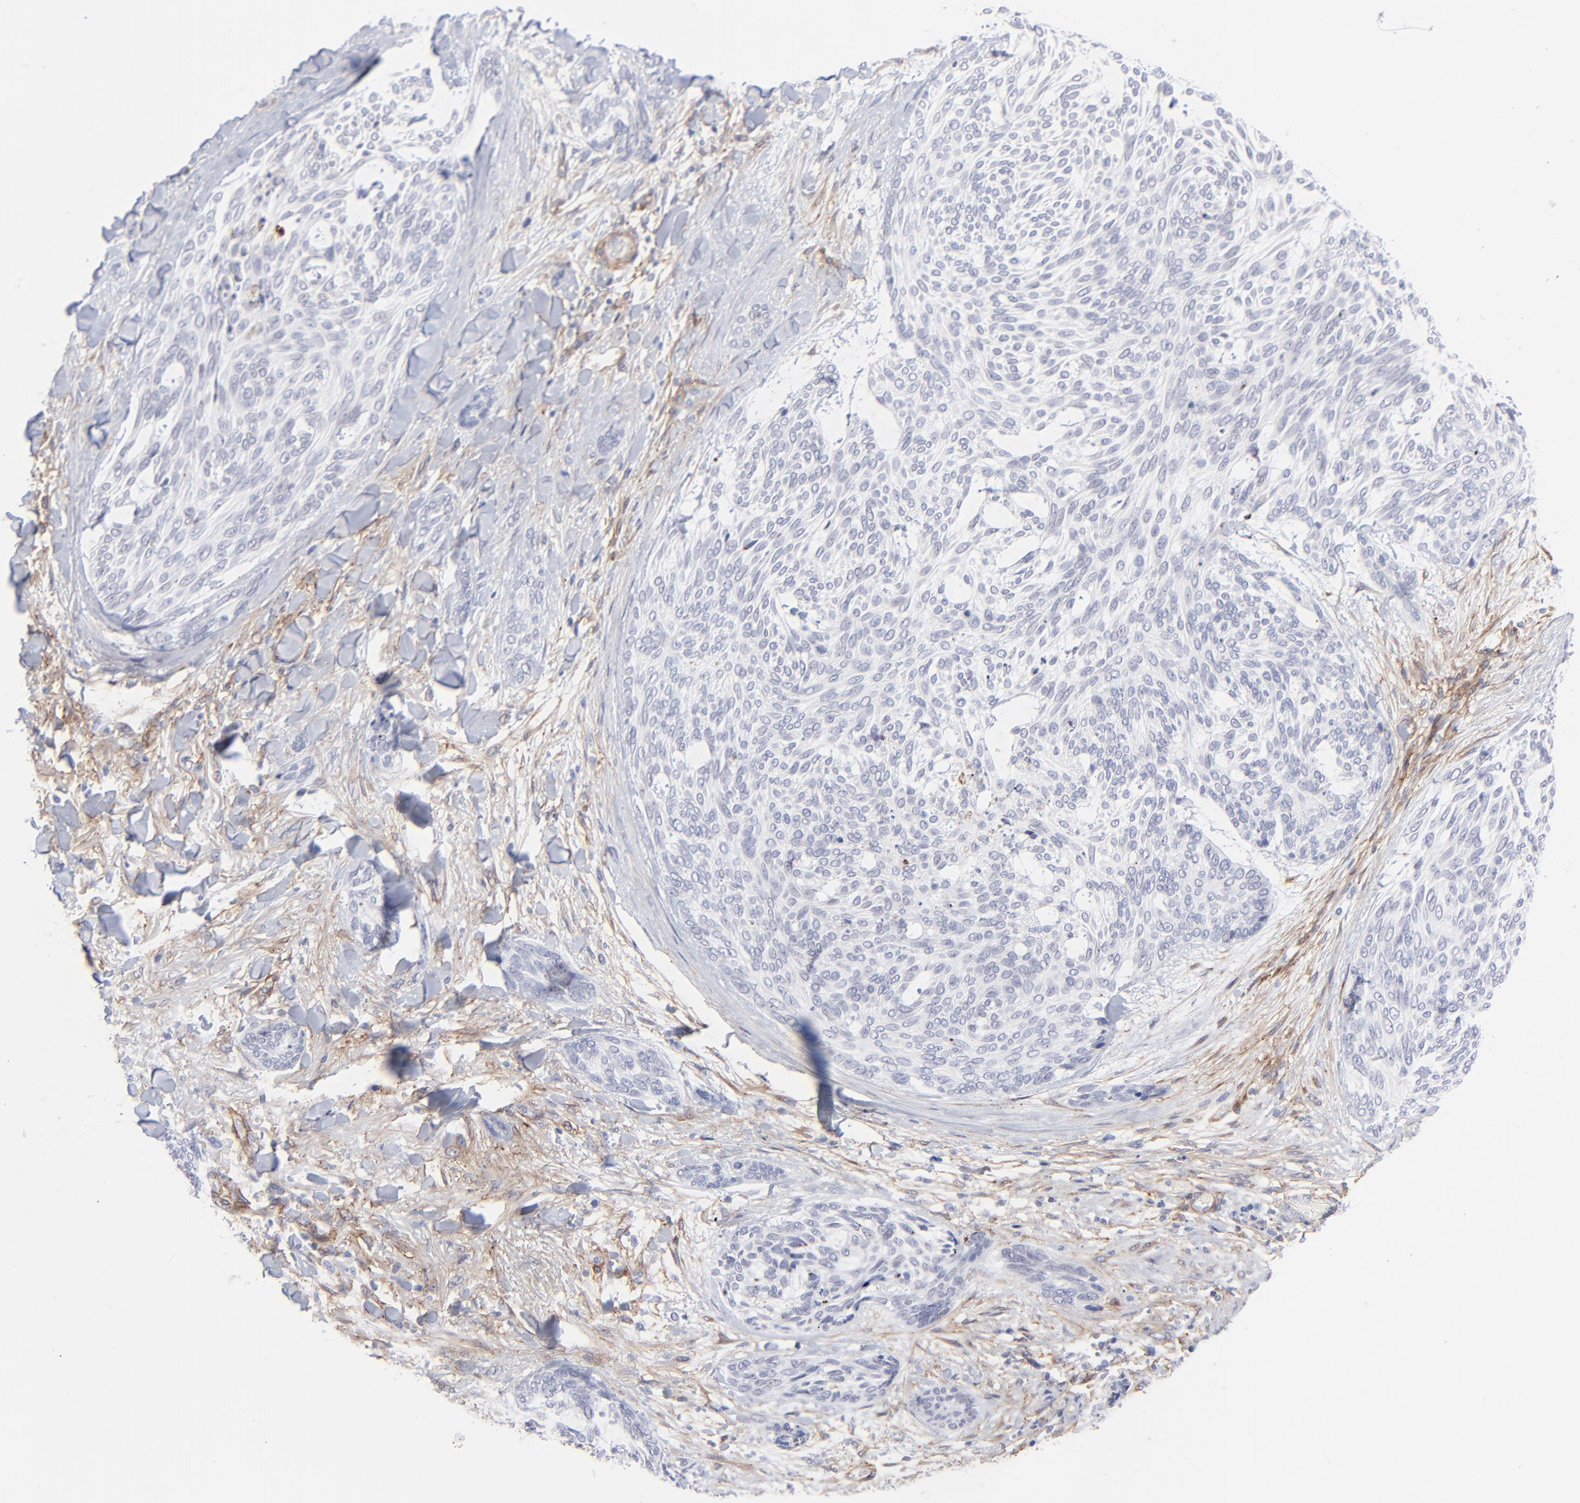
{"staining": {"intensity": "negative", "quantity": "none", "location": "none"}, "tissue": "skin cancer", "cell_type": "Tumor cells", "image_type": "cancer", "snomed": [{"axis": "morphology", "description": "Normal tissue, NOS"}, {"axis": "morphology", "description": "Basal cell carcinoma"}, {"axis": "topography", "description": "Skin"}], "caption": "Tumor cells show no significant protein expression in skin cancer (basal cell carcinoma).", "gene": "PDGFRB", "patient": {"sex": "female", "age": 71}}